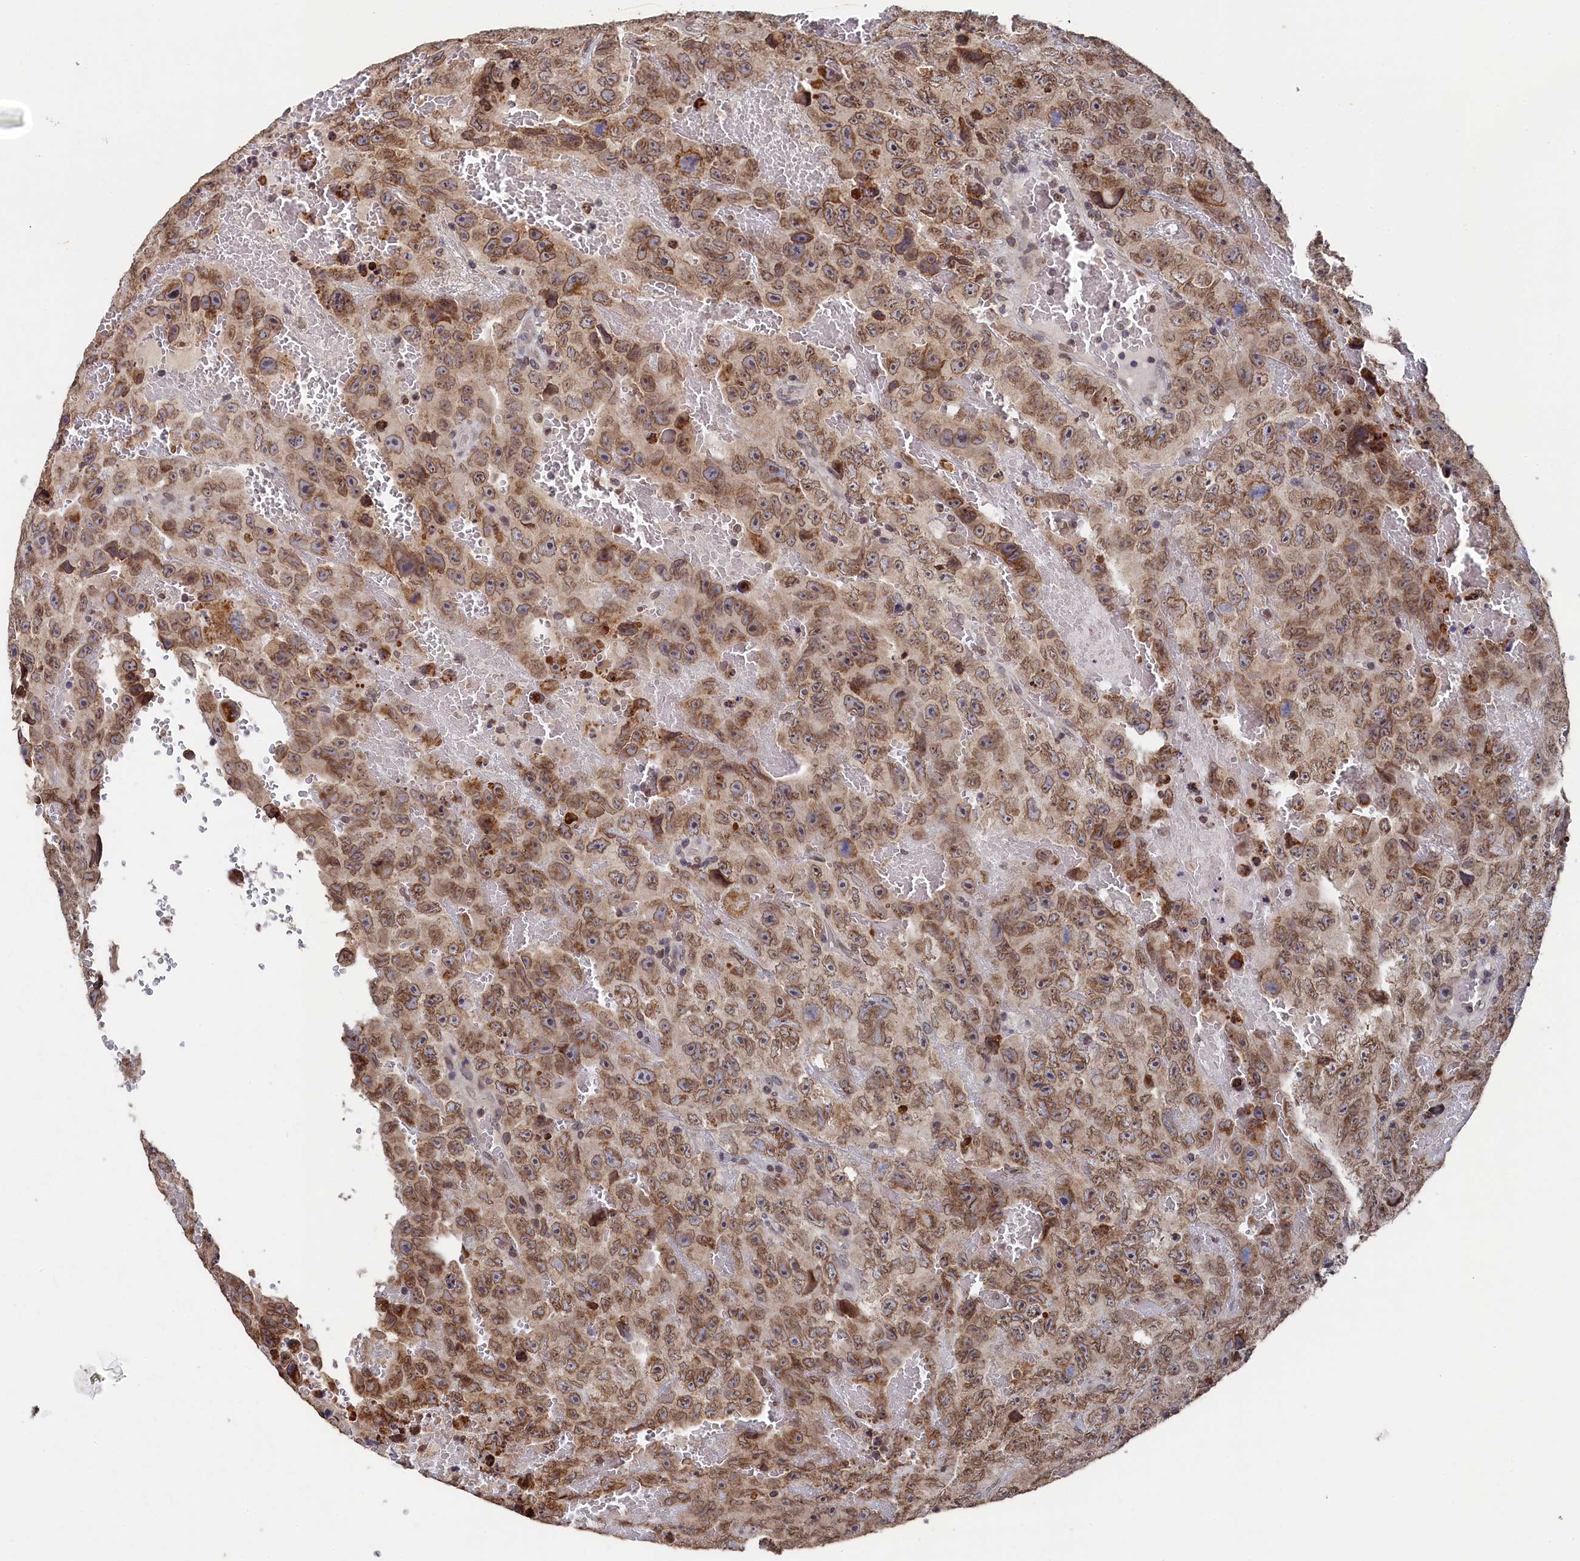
{"staining": {"intensity": "moderate", "quantity": ">75%", "location": "cytoplasmic/membranous,nuclear"}, "tissue": "testis cancer", "cell_type": "Tumor cells", "image_type": "cancer", "snomed": [{"axis": "morphology", "description": "Carcinoma, Embryonal, NOS"}, {"axis": "topography", "description": "Testis"}], "caption": "Embryonal carcinoma (testis) stained for a protein reveals moderate cytoplasmic/membranous and nuclear positivity in tumor cells.", "gene": "ANKEF1", "patient": {"sex": "male", "age": 45}}